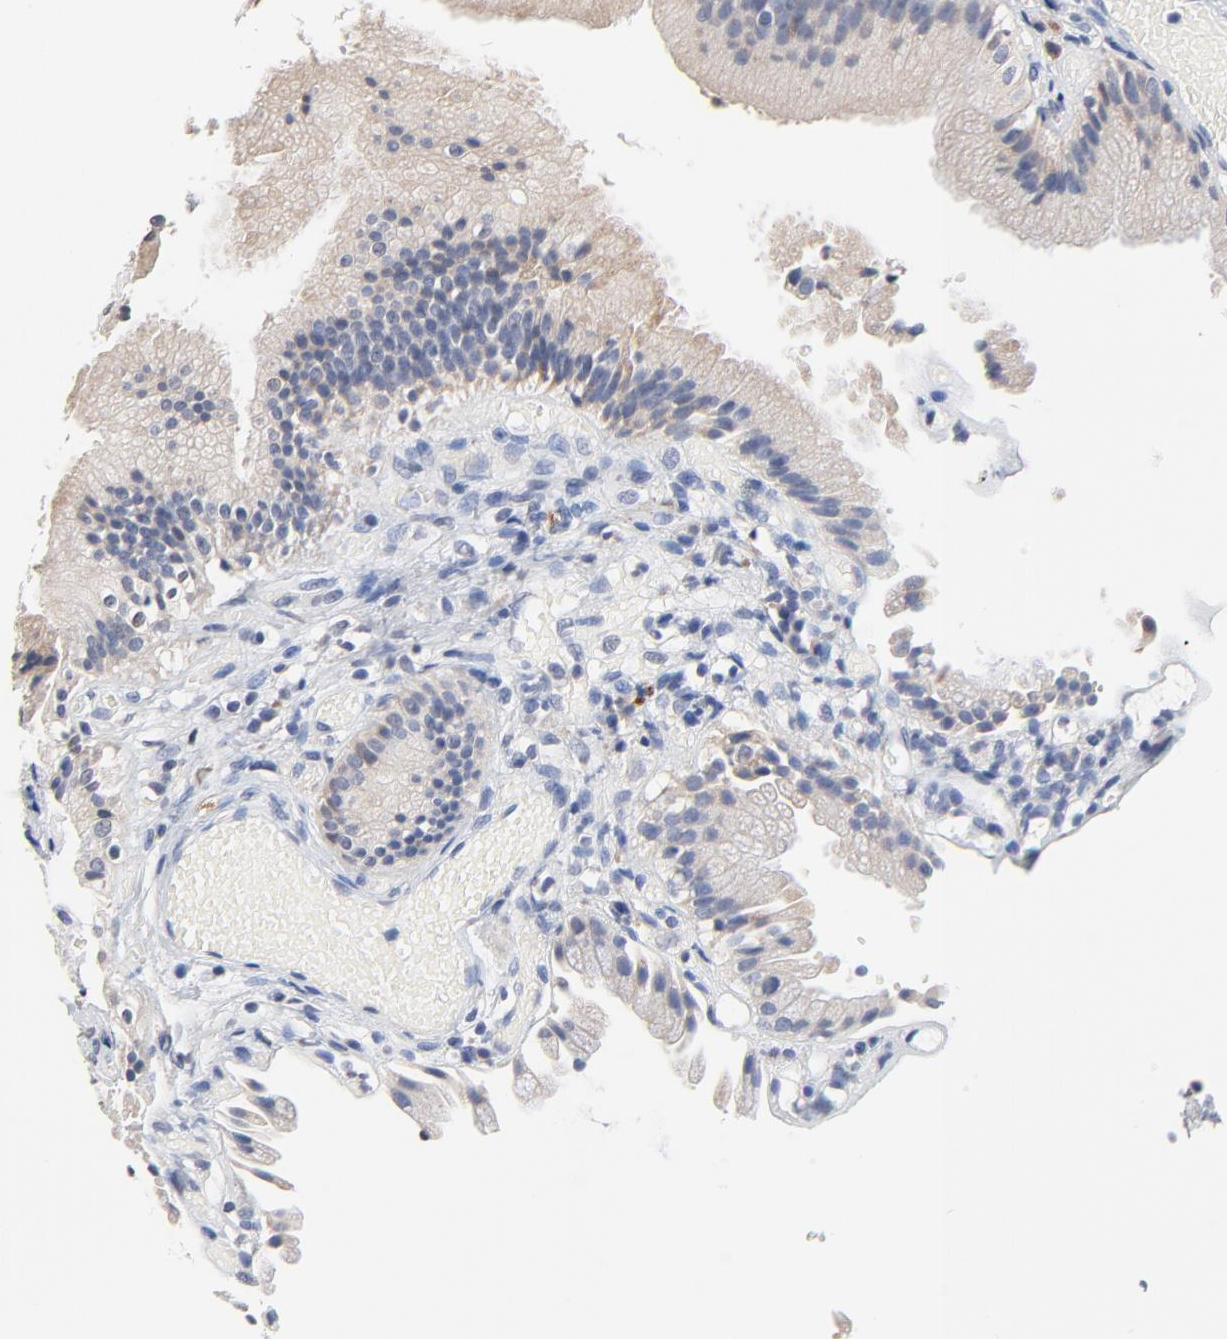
{"staining": {"intensity": "weak", "quantity": ">75%", "location": "cytoplasmic/membranous"}, "tissue": "gallbladder", "cell_type": "Glandular cells", "image_type": "normal", "snomed": [{"axis": "morphology", "description": "Normal tissue, NOS"}, {"axis": "topography", "description": "Gallbladder"}], "caption": "IHC photomicrograph of unremarkable gallbladder: human gallbladder stained using immunohistochemistry (IHC) displays low levels of weak protein expression localized specifically in the cytoplasmic/membranous of glandular cells, appearing as a cytoplasmic/membranous brown color.", "gene": "FBXL5", "patient": {"sex": "male", "age": 65}}